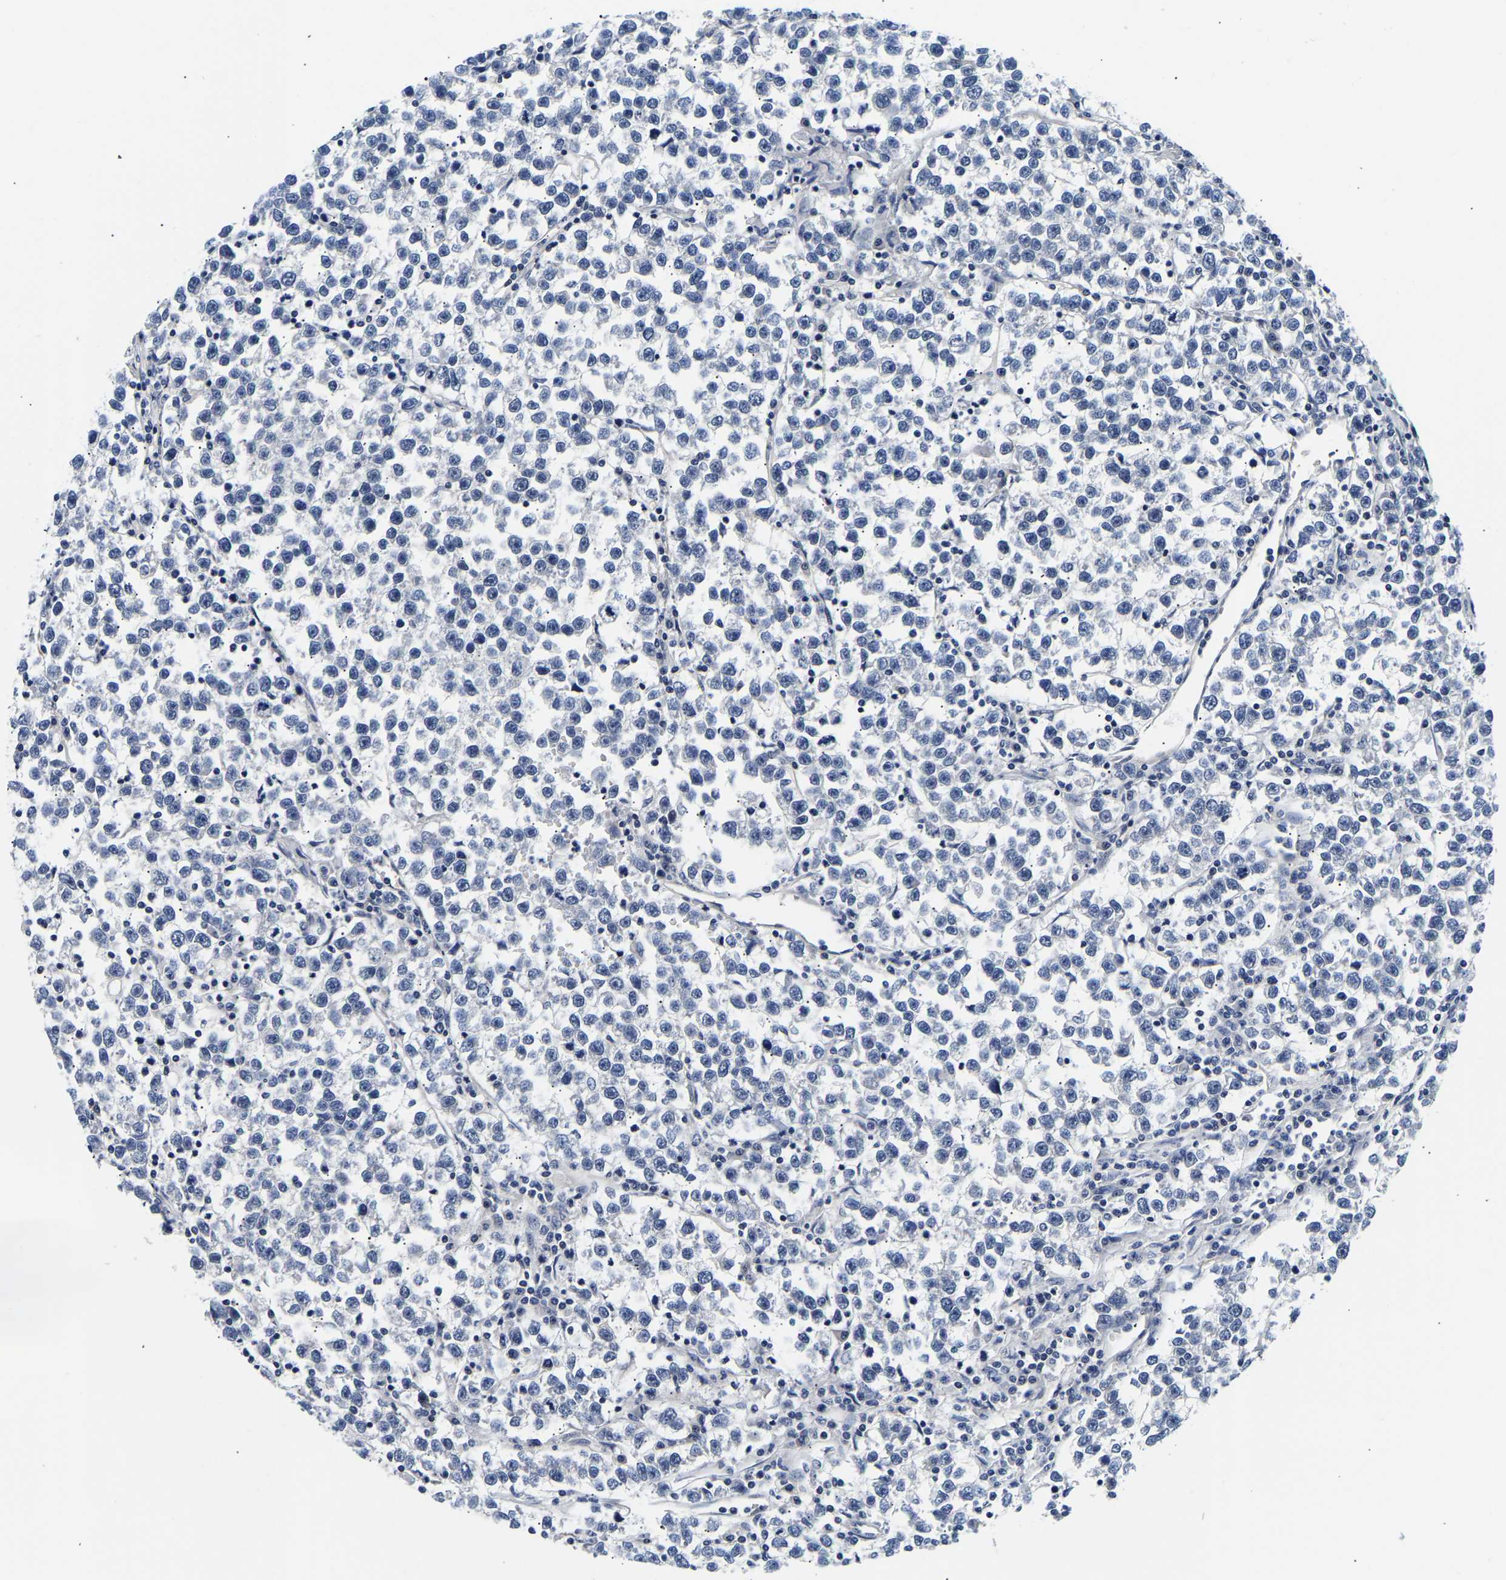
{"staining": {"intensity": "negative", "quantity": "none", "location": "none"}, "tissue": "testis cancer", "cell_type": "Tumor cells", "image_type": "cancer", "snomed": [{"axis": "morphology", "description": "Normal tissue, NOS"}, {"axis": "morphology", "description": "Seminoma, NOS"}, {"axis": "topography", "description": "Testis"}], "caption": "A high-resolution image shows immunohistochemistry (IHC) staining of testis cancer, which displays no significant expression in tumor cells.", "gene": "UCHL3", "patient": {"sex": "male", "age": 43}}